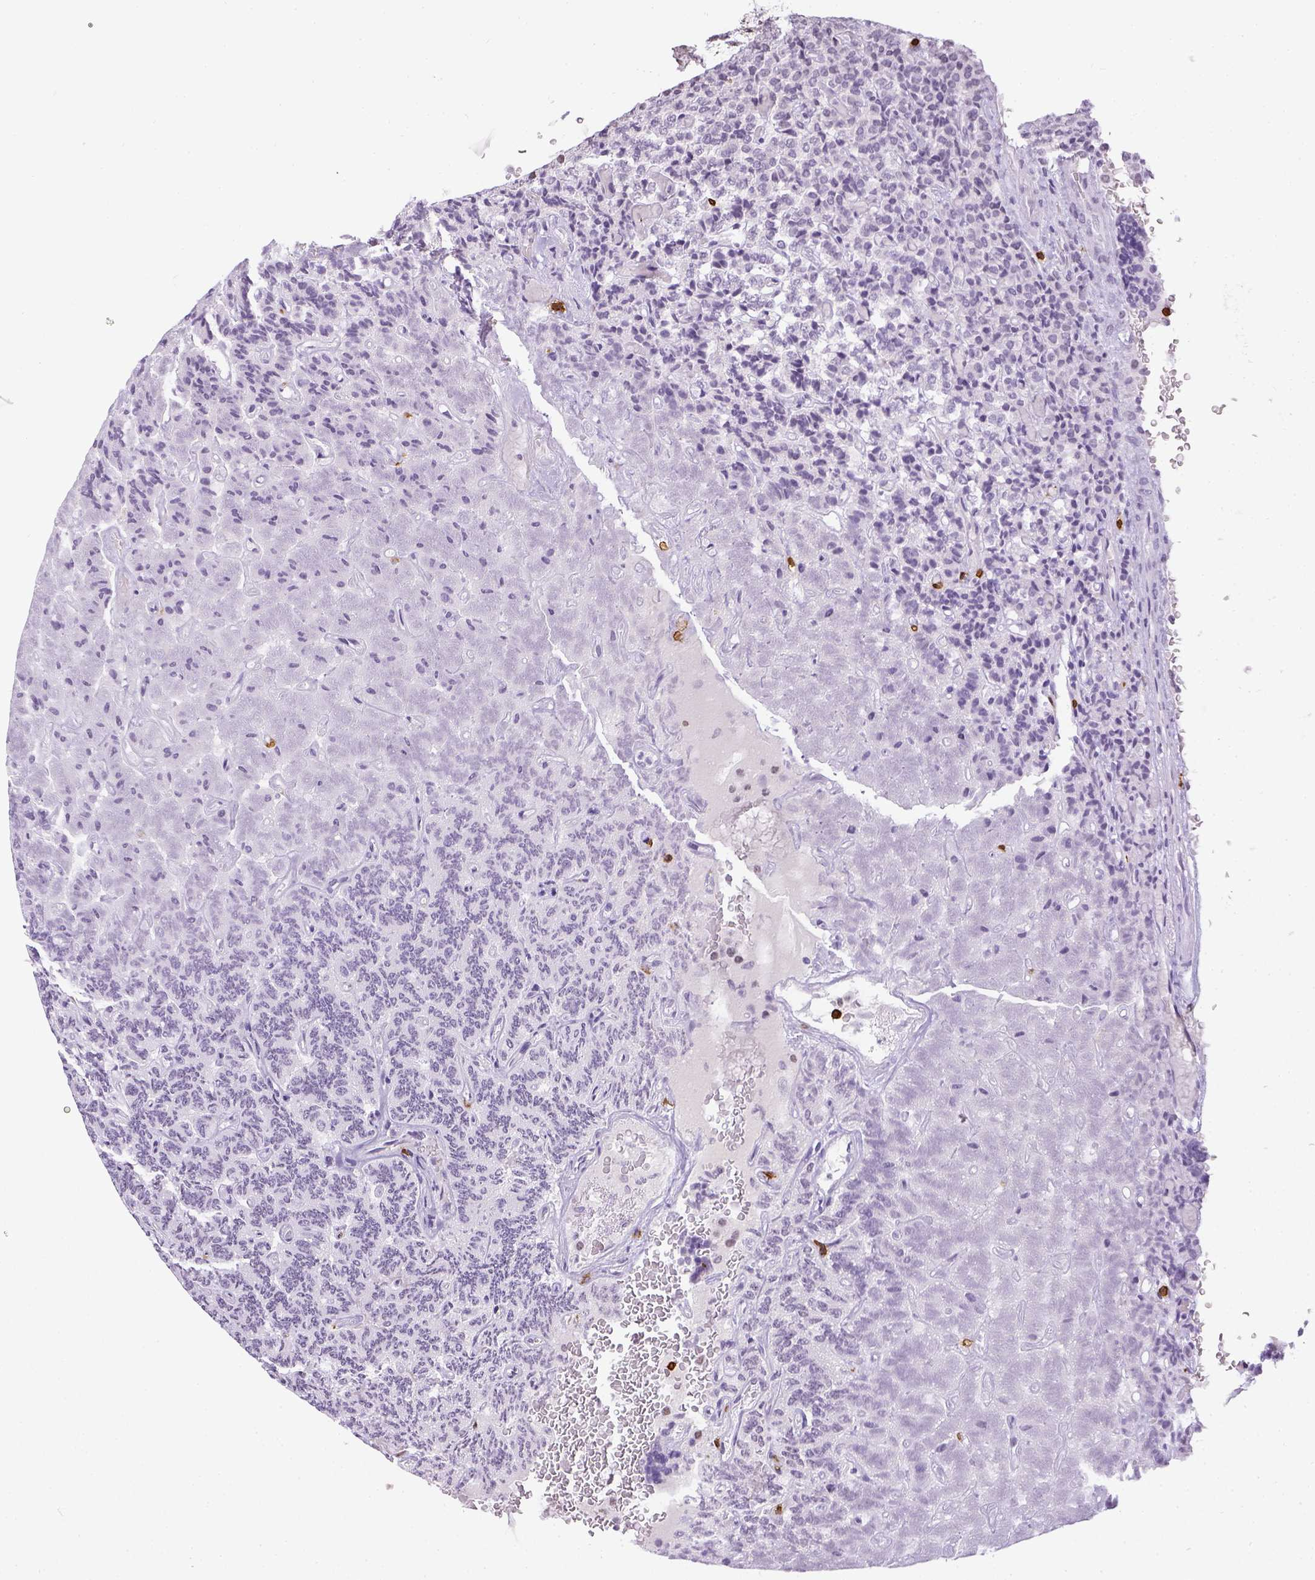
{"staining": {"intensity": "negative", "quantity": "none", "location": "none"}, "tissue": "carcinoid", "cell_type": "Tumor cells", "image_type": "cancer", "snomed": [{"axis": "morphology", "description": "Carcinoid, malignant, NOS"}, {"axis": "topography", "description": "Pancreas"}], "caption": "There is no significant expression in tumor cells of carcinoid (malignant). (DAB (3,3'-diaminobenzidine) immunohistochemistry (IHC) visualized using brightfield microscopy, high magnification).", "gene": "CD3E", "patient": {"sex": "male", "age": 36}}